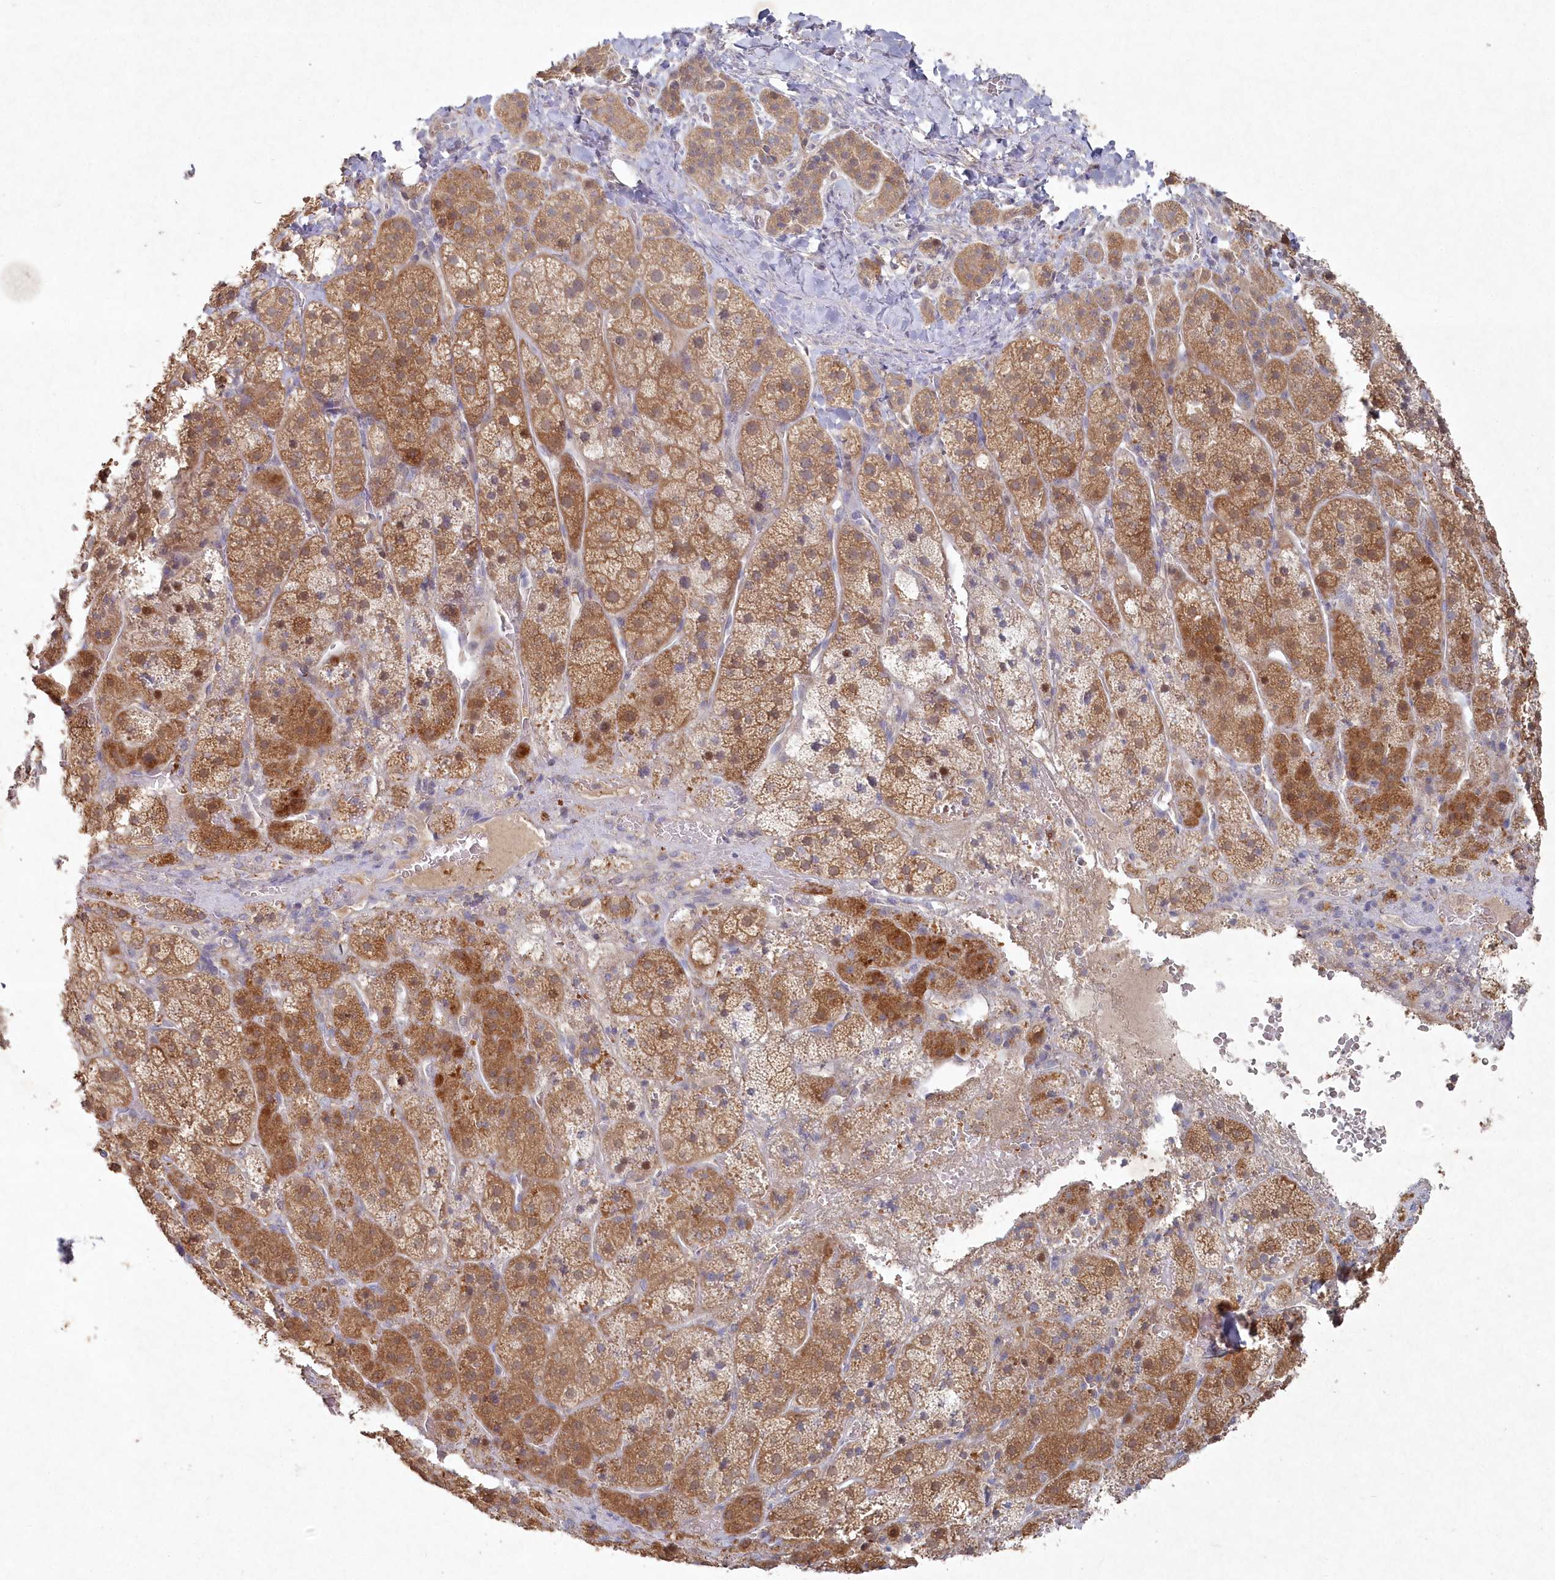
{"staining": {"intensity": "moderate", "quantity": ">75%", "location": "cytoplasmic/membranous"}, "tissue": "adrenal gland", "cell_type": "Glandular cells", "image_type": "normal", "snomed": [{"axis": "morphology", "description": "Normal tissue, NOS"}, {"axis": "topography", "description": "Adrenal gland"}], "caption": "Adrenal gland stained with DAB immunohistochemistry (IHC) demonstrates medium levels of moderate cytoplasmic/membranous expression in about >75% of glandular cells.", "gene": "TGFBRAP1", "patient": {"sex": "female", "age": 44}}